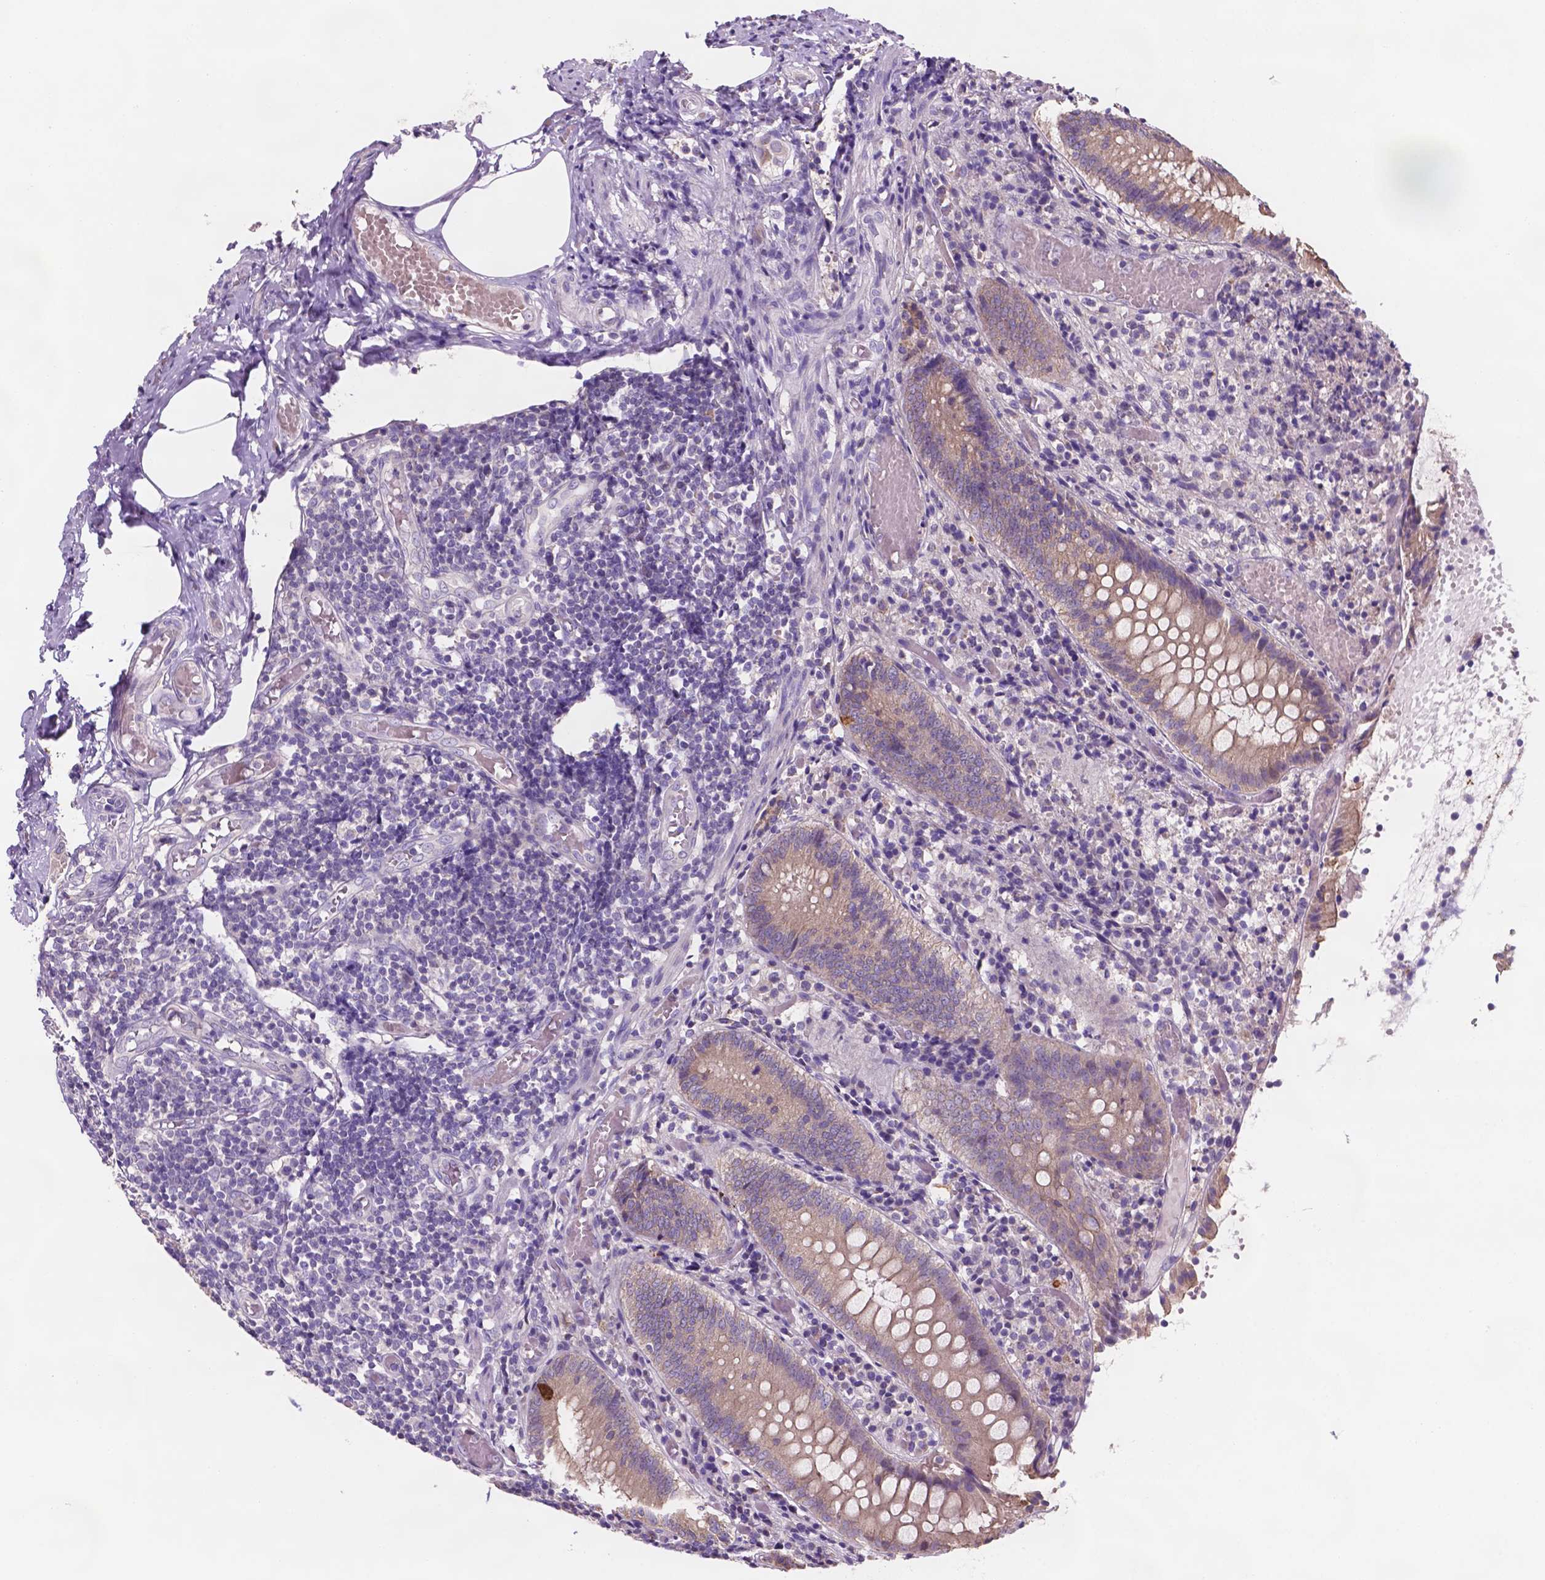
{"staining": {"intensity": "moderate", "quantity": ">75%", "location": "cytoplasmic/membranous"}, "tissue": "appendix", "cell_type": "Glandular cells", "image_type": "normal", "snomed": [{"axis": "morphology", "description": "Normal tissue, NOS"}, {"axis": "topography", "description": "Appendix"}], "caption": "The immunohistochemical stain shows moderate cytoplasmic/membranous positivity in glandular cells of unremarkable appendix. (Stains: DAB in brown, nuclei in blue, Microscopy: brightfield microscopy at high magnification).", "gene": "MKRN2OS", "patient": {"sex": "female", "age": 32}}